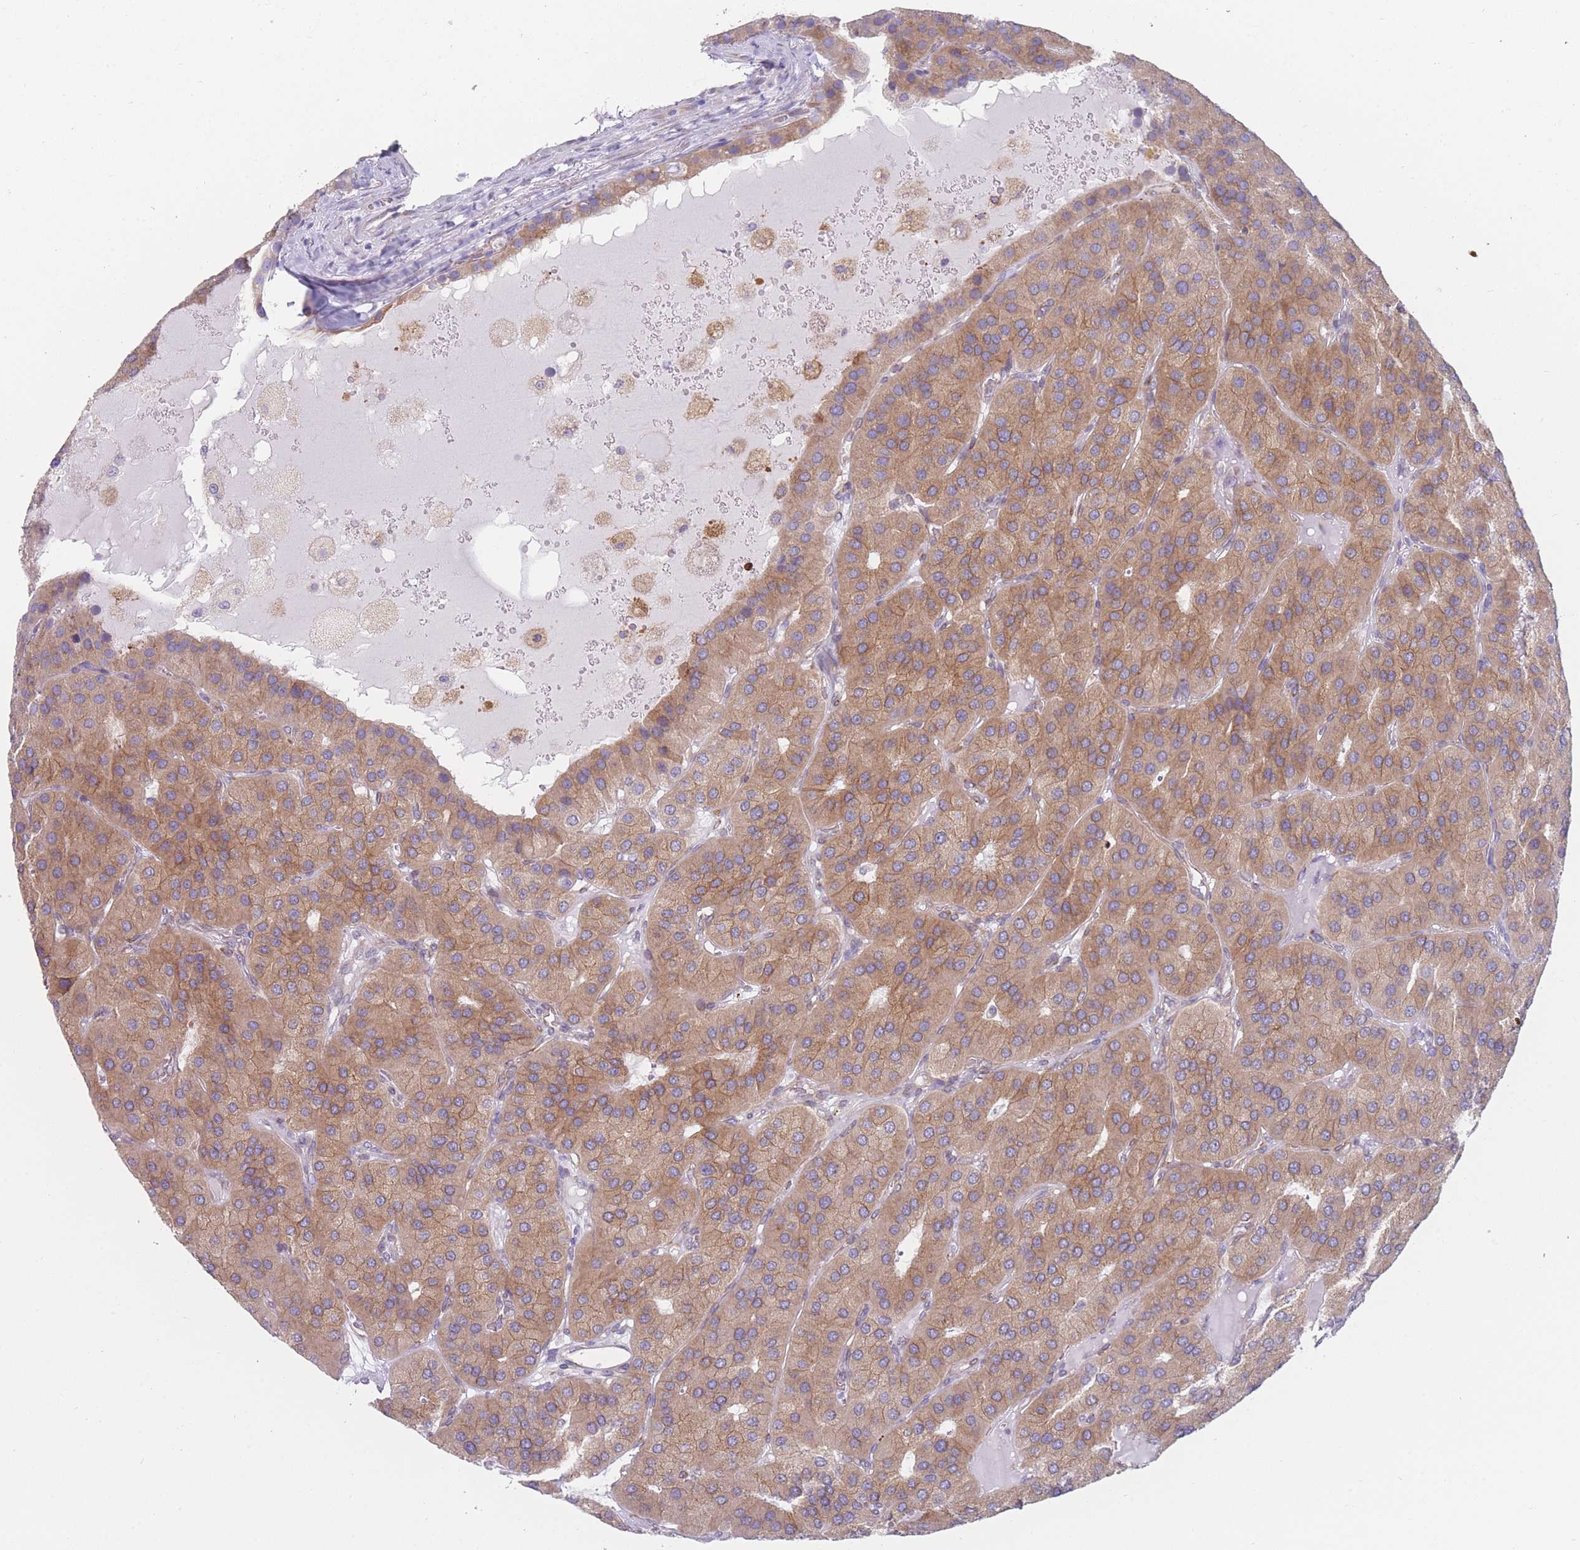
{"staining": {"intensity": "moderate", "quantity": ">75%", "location": "cytoplasmic/membranous"}, "tissue": "parathyroid gland", "cell_type": "Glandular cells", "image_type": "normal", "snomed": [{"axis": "morphology", "description": "Normal tissue, NOS"}, {"axis": "morphology", "description": "Adenoma, NOS"}, {"axis": "topography", "description": "Parathyroid gland"}], "caption": "DAB immunohistochemical staining of benign human parathyroid gland shows moderate cytoplasmic/membranous protein positivity in about >75% of glandular cells. The staining was performed using DAB (3,3'-diaminobenzidine) to visualize the protein expression in brown, while the nuclei were stained in blue with hematoxylin (Magnification: 20x).", "gene": "AK9", "patient": {"sex": "female", "age": 86}}